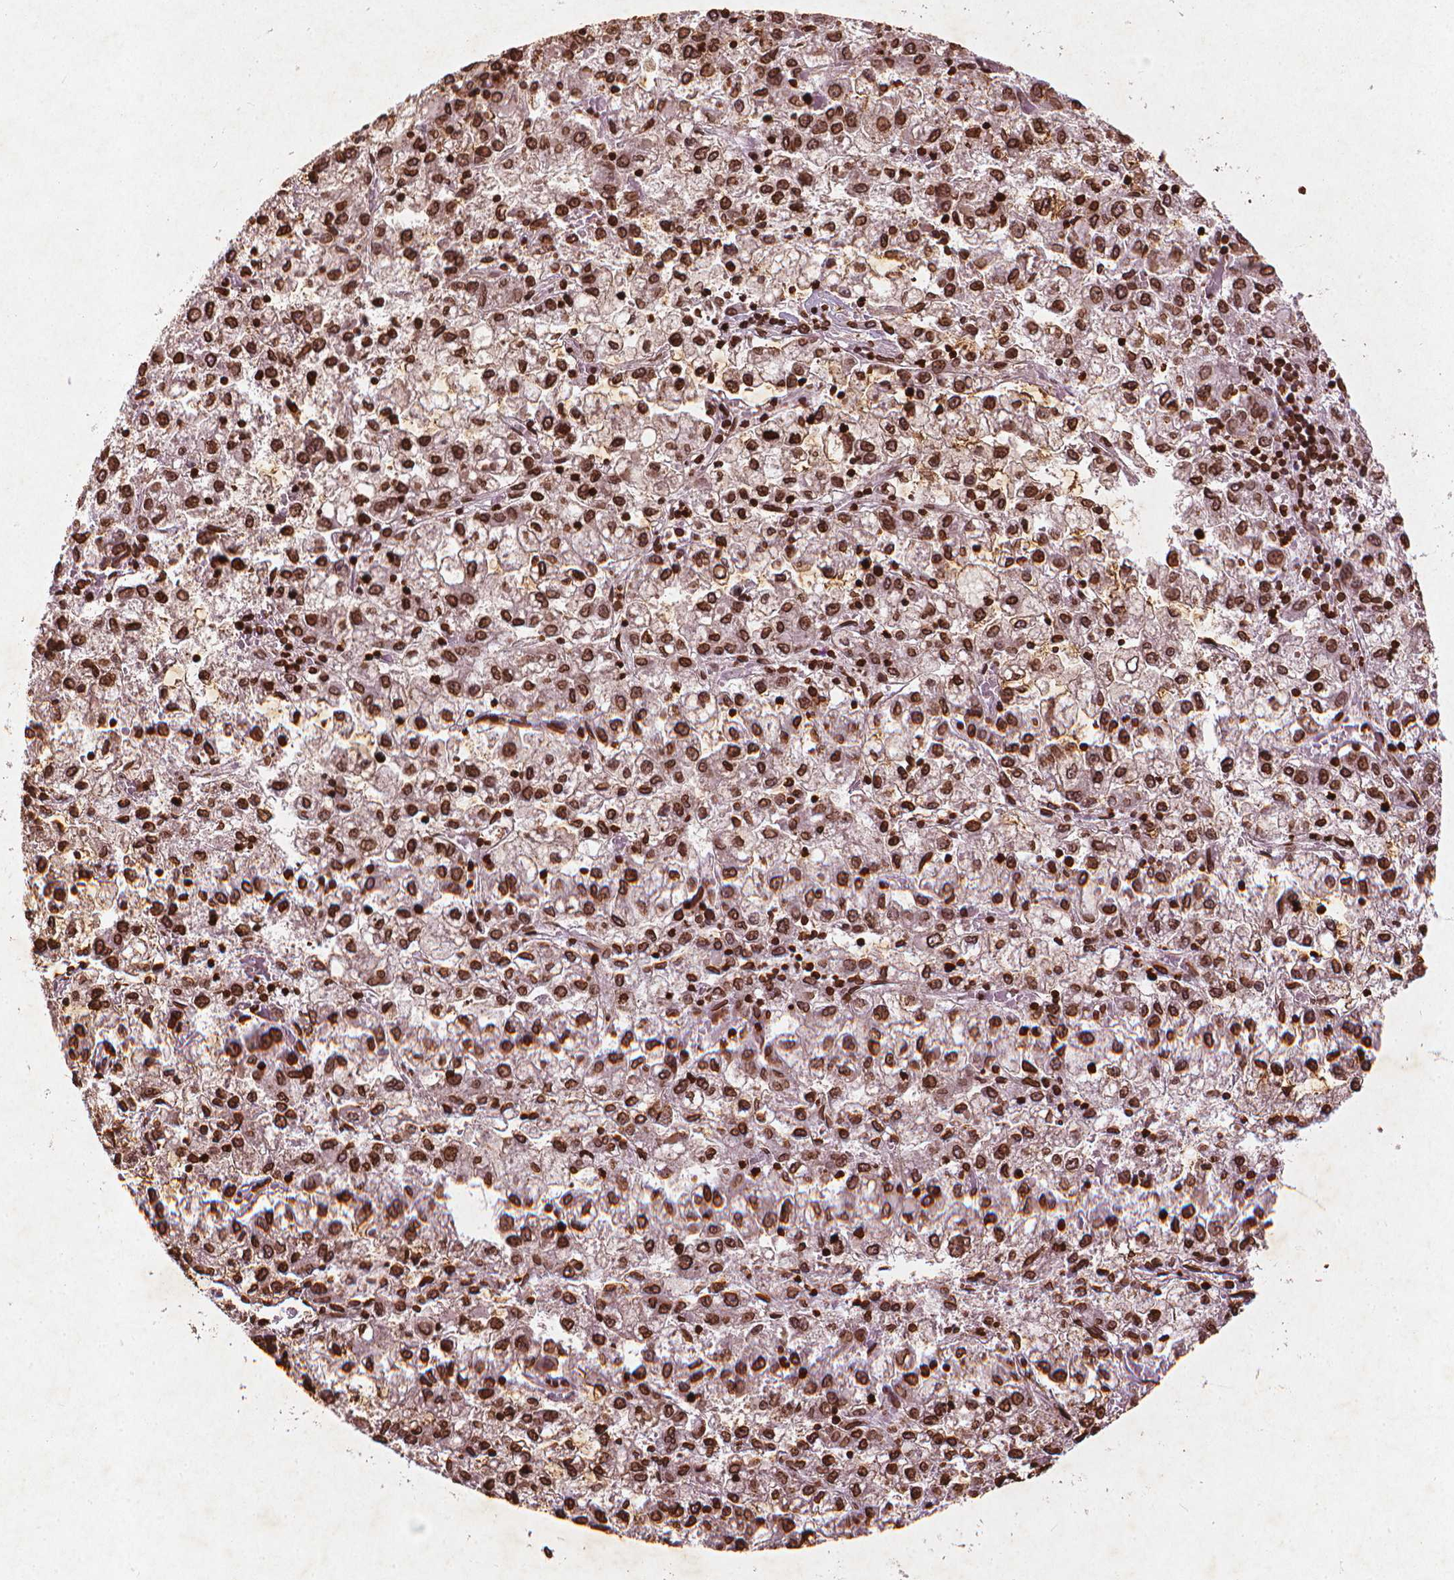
{"staining": {"intensity": "strong", "quantity": ">75%", "location": "cytoplasmic/membranous,nuclear"}, "tissue": "liver cancer", "cell_type": "Tumor cells", "image_type": "cancer", "snomed": [{"axis": "morphology", "description": "Carcinoma, Hepatocellular, NOS"}, {"axis": "topography", "description": "Liver"}], "caption": "Immunohistochemistry image of liver cancer stained for a protein (brown), which reveals high levels of strong cytoplasmic/membranous and nuclear positivity in about >75% of tumor cells.", "gene": "LMNB1", "patient": {"sex": "male", "age": 40}}